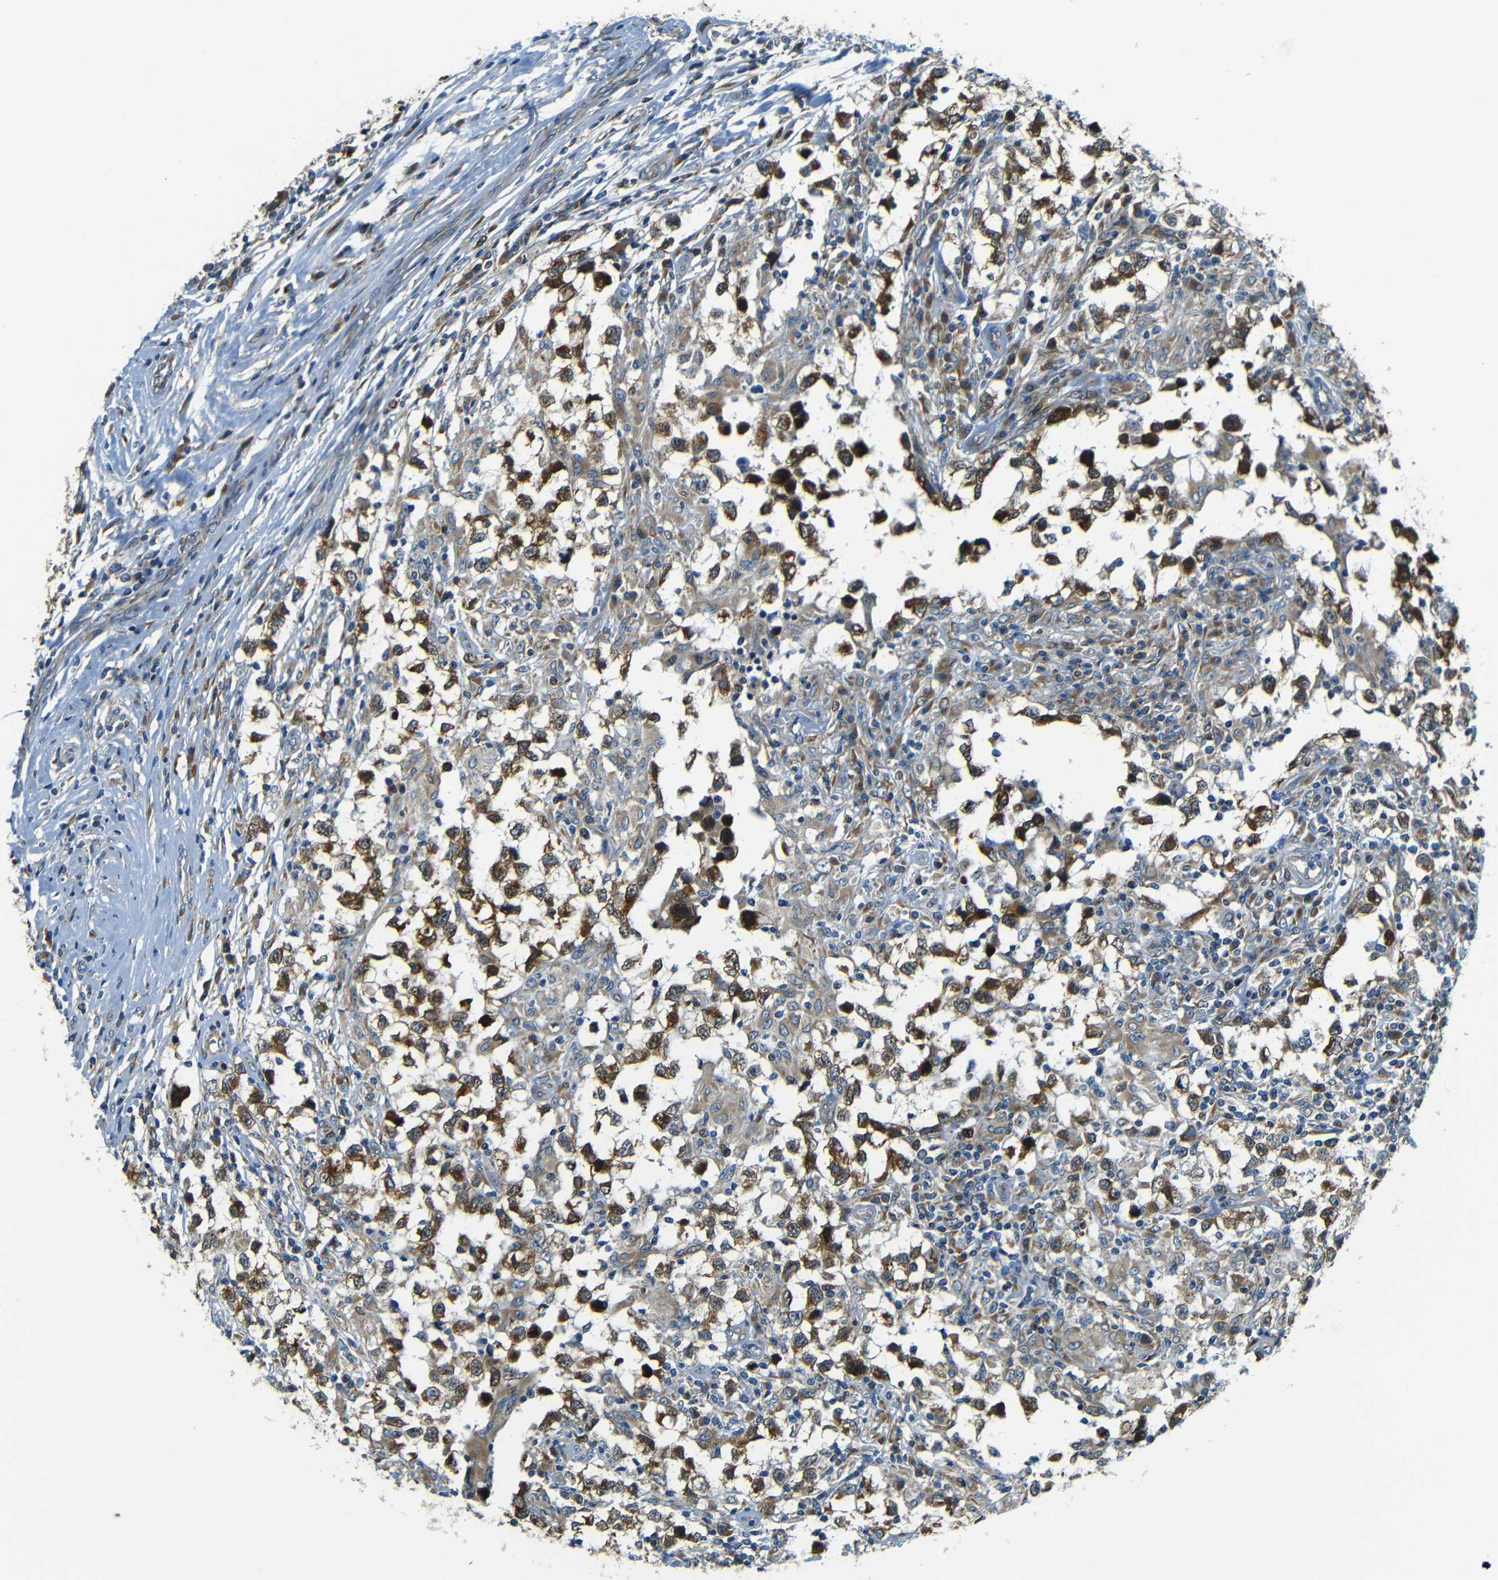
{"staining": {"intensity": "strong", "quantity": ">75%", "location": "cytoplasmic/membranous"}, "tissue": "testis cancer", "cell_type": "Tumor cells", "image_type": "cancer", "snomed": [{"axis": "morphology", "description": "Carcinoma, Embryonal, NOS"}, {"axis": "topography", "description": "Testis"}], "caption": "Immunohistochemical staining of human embryonal carcinoma (testis) exhibits strong cytoplasmic/membranous protein positivity in about >75% of tumor cells. (IHC, brightfield microscopy, high magnification).", "gene": "VAPB", "patient": {"sex": "male", "age": 21}}